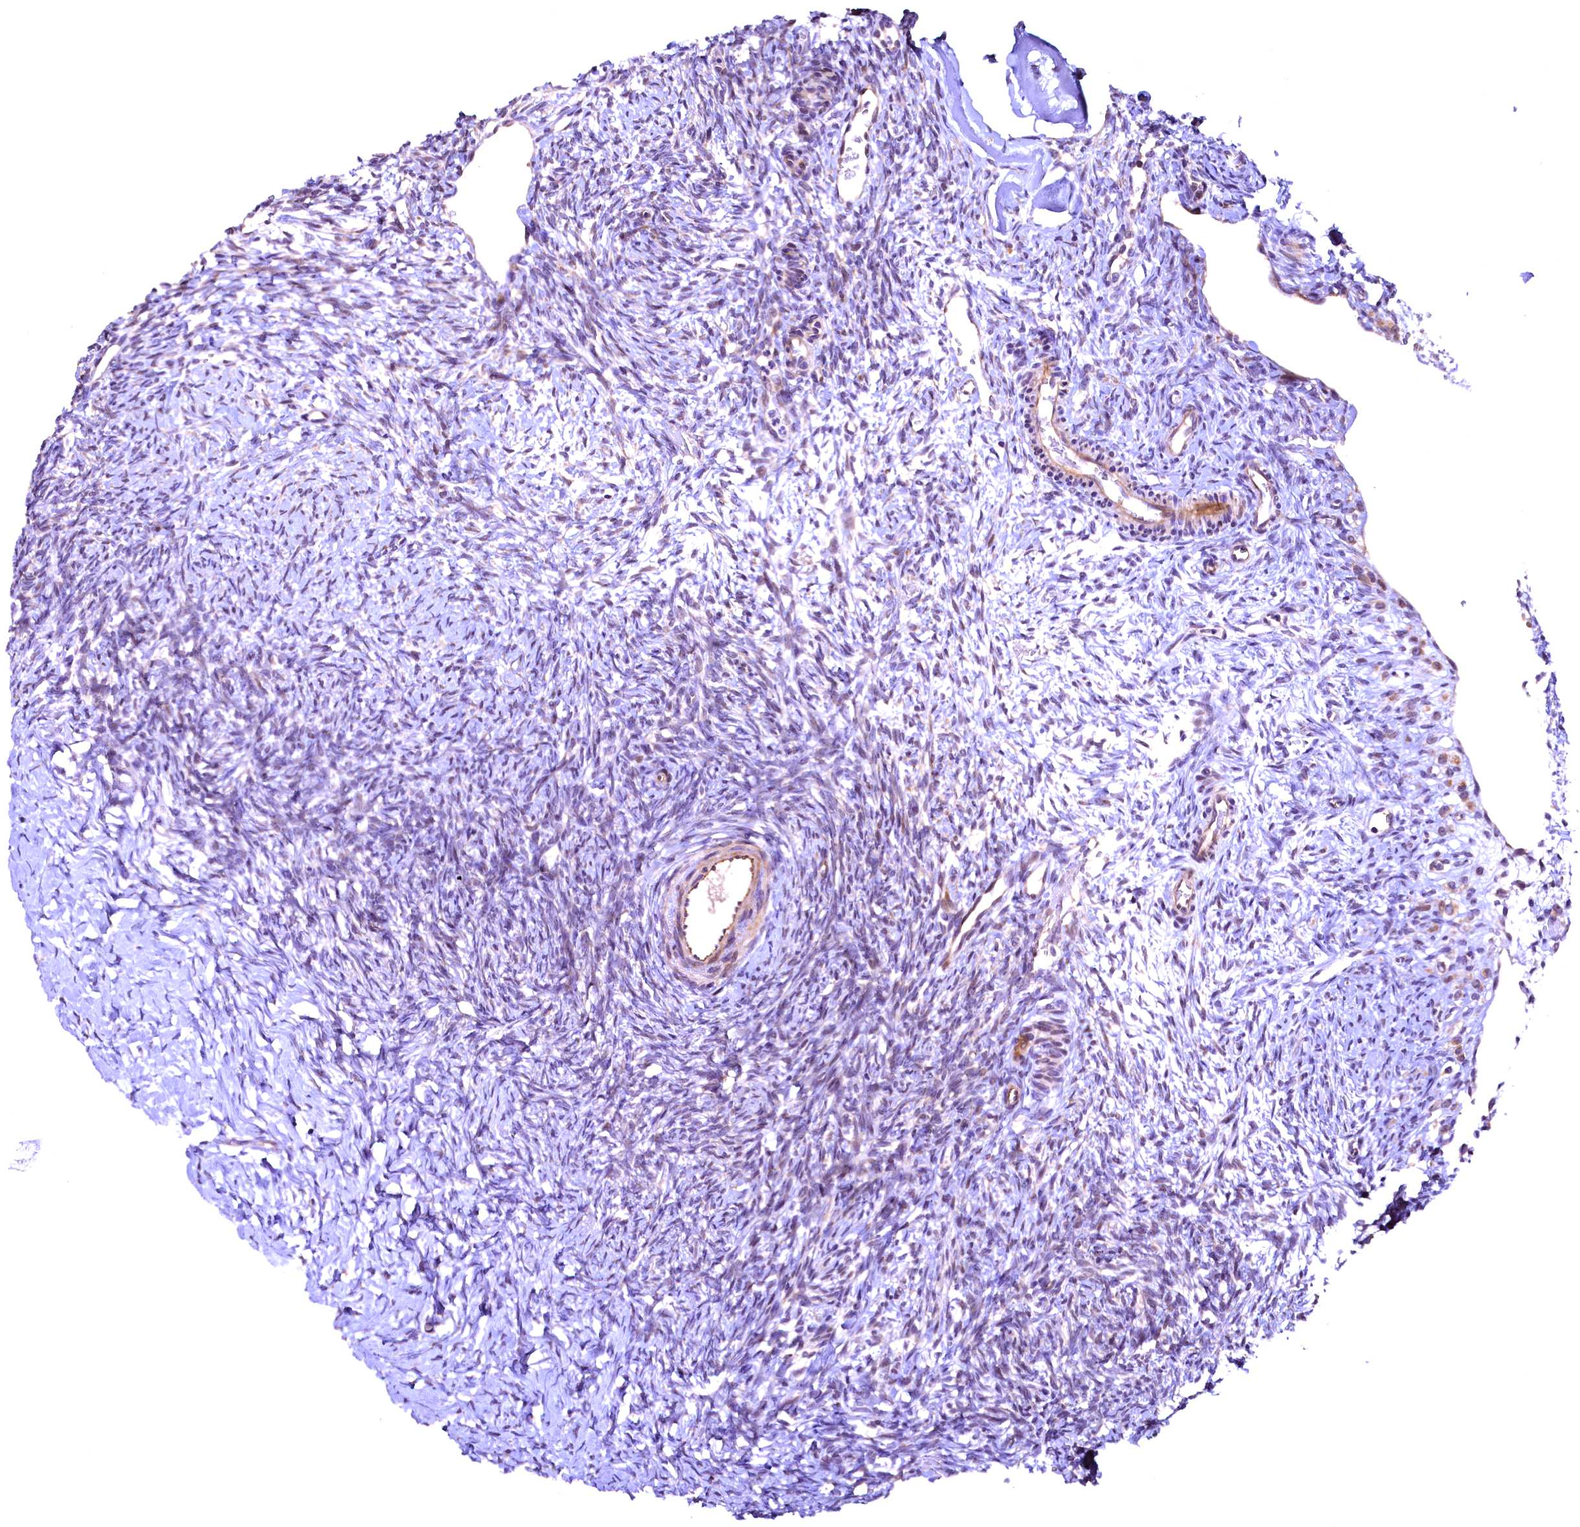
{"staining": {"intensity": "weak", "quantity": "<25%", "location": "cytoplasmic/membranous"}, "tissue": "ovary", "cell_type": "Ovarian stroma cells", "image_type": "normal", "snomed": [{"axis": "morphology", "description": "Normal tissue, NOS"}, {"axis": "topography", "description": "Ovary"}], "caption": "Immunohistochemistry (IHC) image of normal human ovary stained for a protein (brown), which displays no positivity in ovarian stroma cells. (Brightfield microscopy of DAB immunohistochemistry (IHC) at high magnification).", "gene": "RPUSD2", "patient": {"sex": "female", "age": 39}}